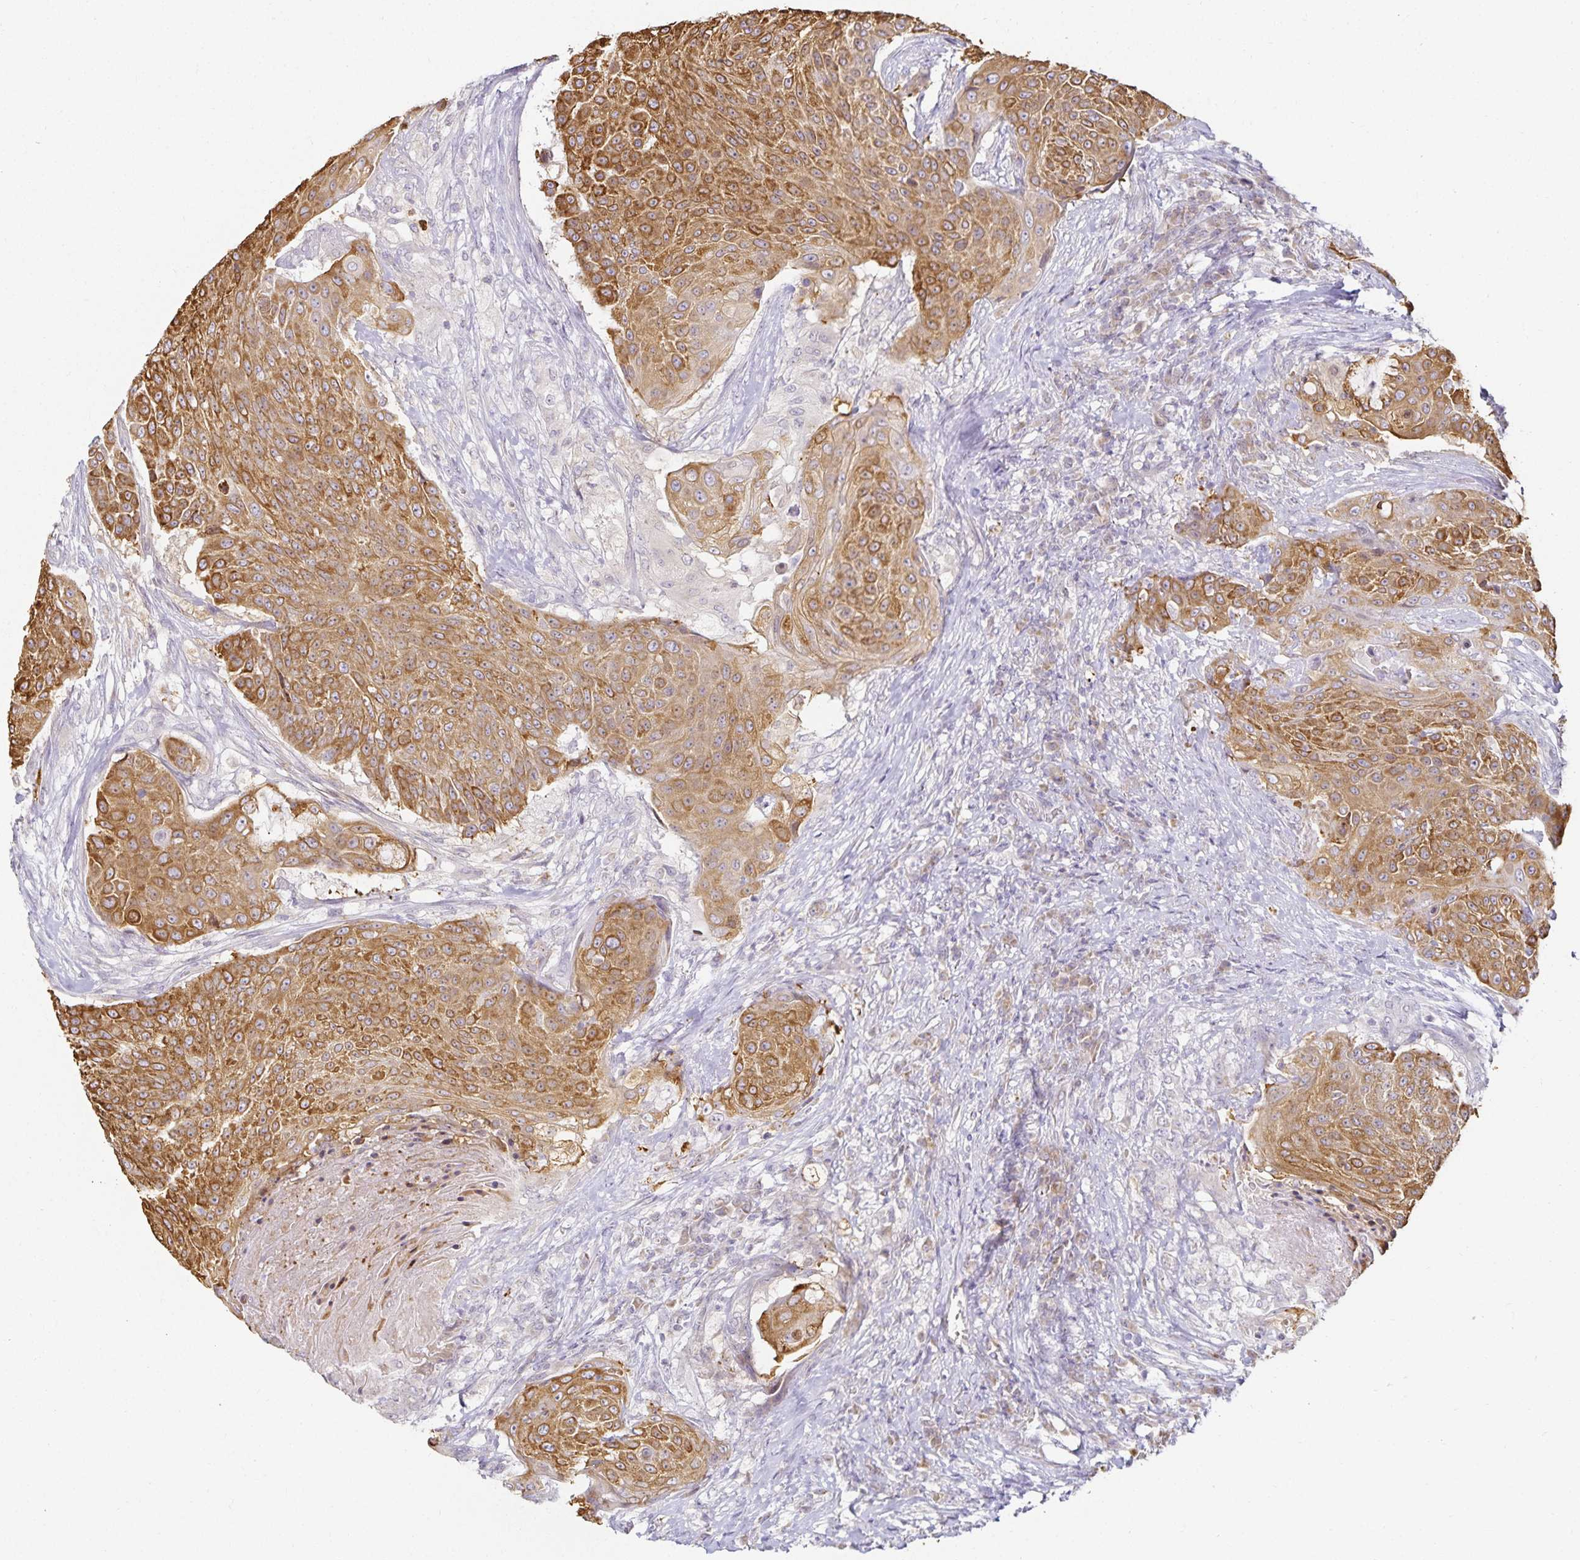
{"staining": {"intensity": "moderate", "quantity": ">75%", "location": "cytoplasmic/membranous"}, "tissue": "urothelial cancer", "cell_type": "Tumor cells", "image_type": "cancer", "snomed": [{"axis": "morphology", "description": "Urothelial carcinoma, High grade"}, {"axis": "topography", "description": "Urinary bladder"}], "caption": "About >75% of tumor cells in human urothelial carcinoma (high-grade) exhibit moderate cytoplasmic/membranous protein positivity as visualized by brown immunohistochemical staining.", "gene": "GP2", "patient": {"sex": "female", "age": 63}}